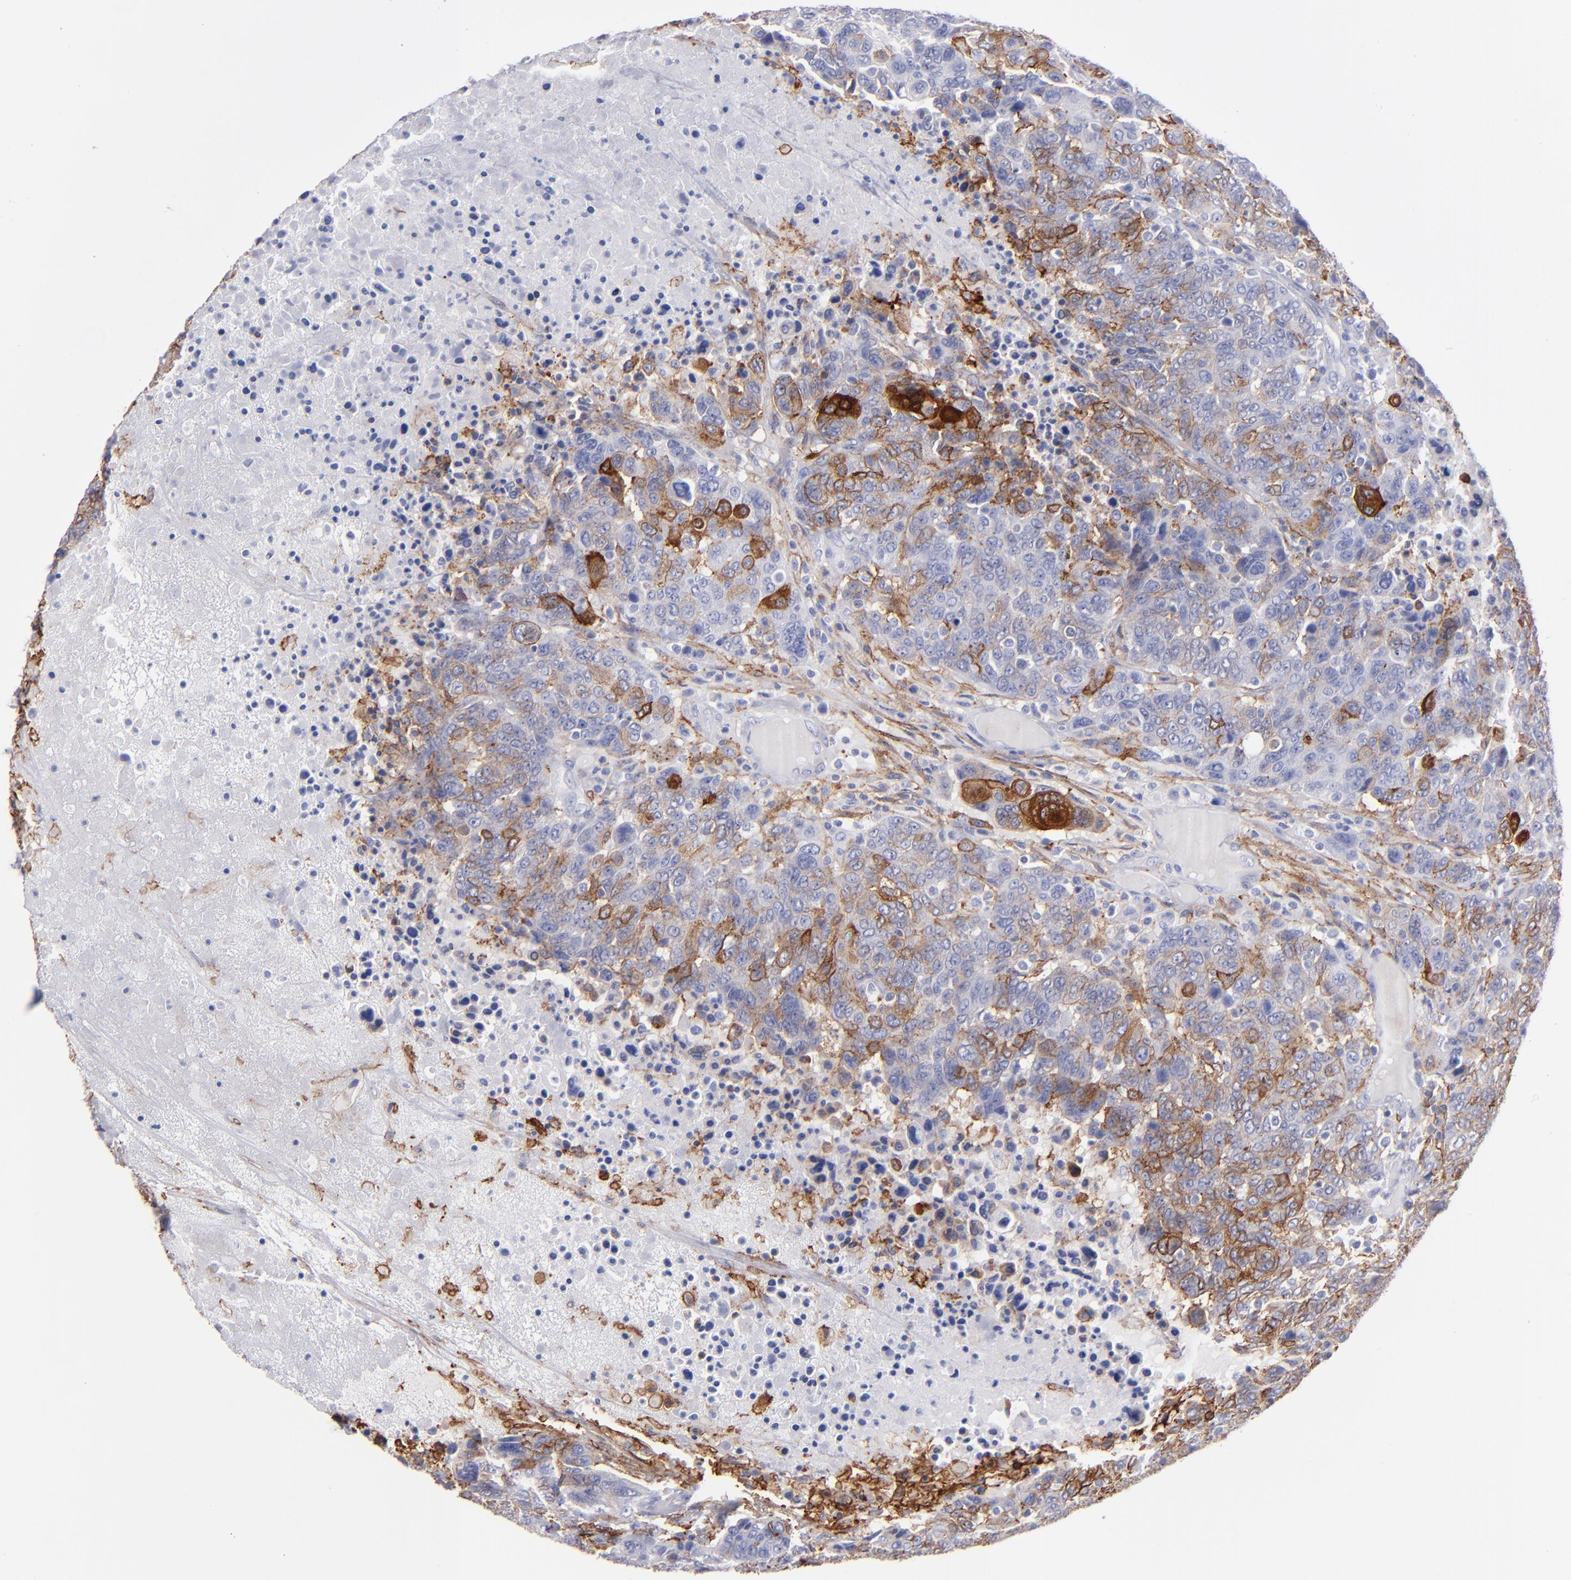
{"staining": {"intensity": "moderate", "quantity": "25%-75%", "location": "cytoplasmic/membranous"}, "tissue": "breast cancer", "cell_type": "Tumor cells", "image_type": "cancer", "snomed": [{"axis": "morphology", "description": "Duct carcinoma"}, {"axis": "topography", "description": "Breast"}], "caption": "A medium amount of moderate cytoplasmic/membranous expression is identified in approximately 25%-75% of tumor cells in breast cancer (invasive ductal carcinoma) tissue. (DAB (3,3'-diaminobenzidine) IHC, brown staining for protein, blue staining for nuclei).", "gene": "AHNAK2", "patient": {"sex": "female", "age": 37}}